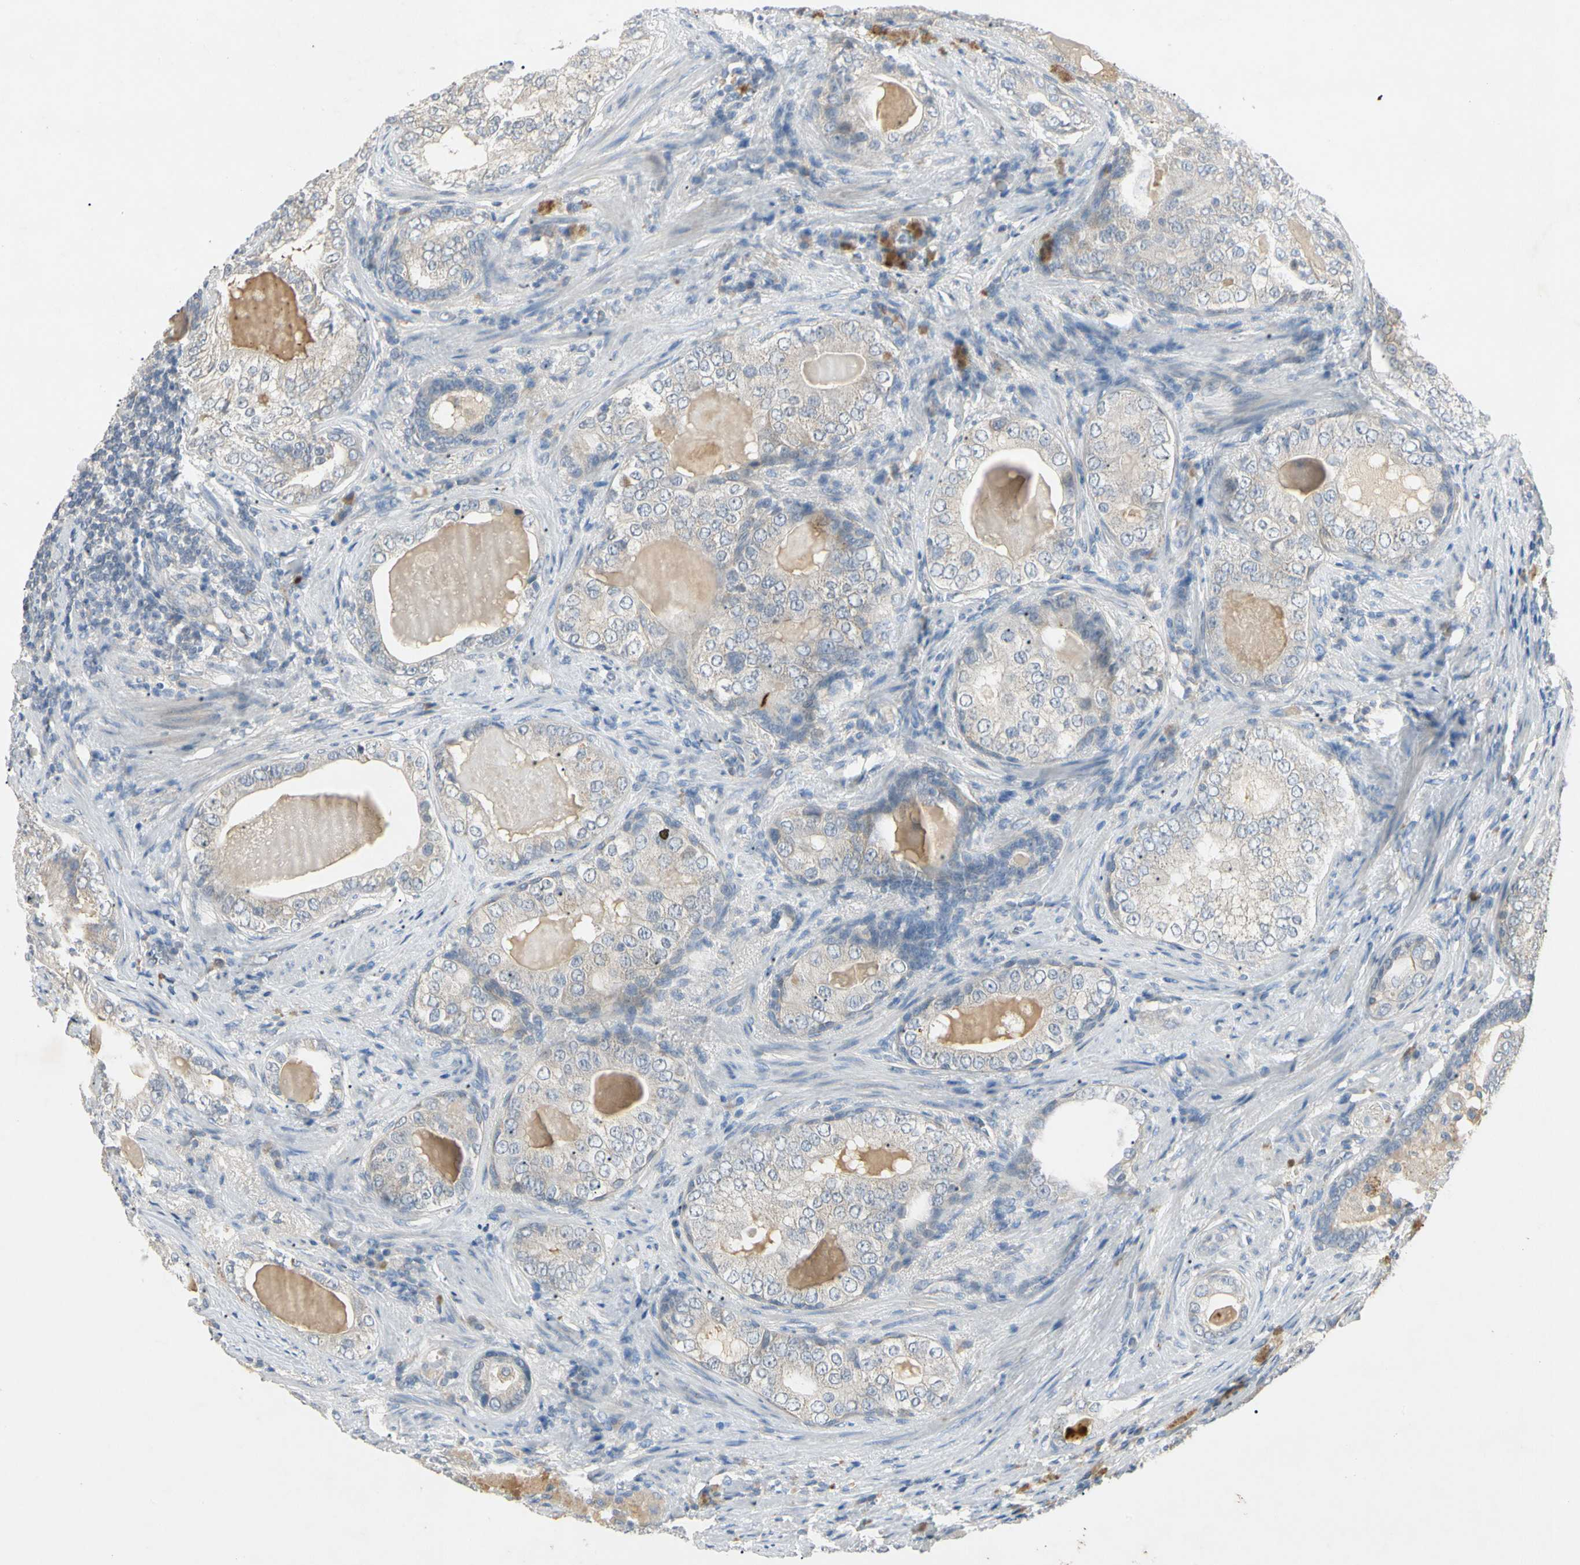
{"staining": {"intensity": "weak", "quantity": "<25%", "location": "cytoplasmic/membranous"}, "tissue": "prostate cancer", "cell_type": "Tumor cells", "image_type": "cancer", "snomed": [{"axis": "morphology", "description": "Adenocarcinoma, High grade"}, {"axis": "topography", "description": "Prostate"}], "caption": "Protein analysis of prostate cancer shows no significant expression in tumor cells.", "gene": "PRSS21", "patient": {"sex": "male", "age": 66}}